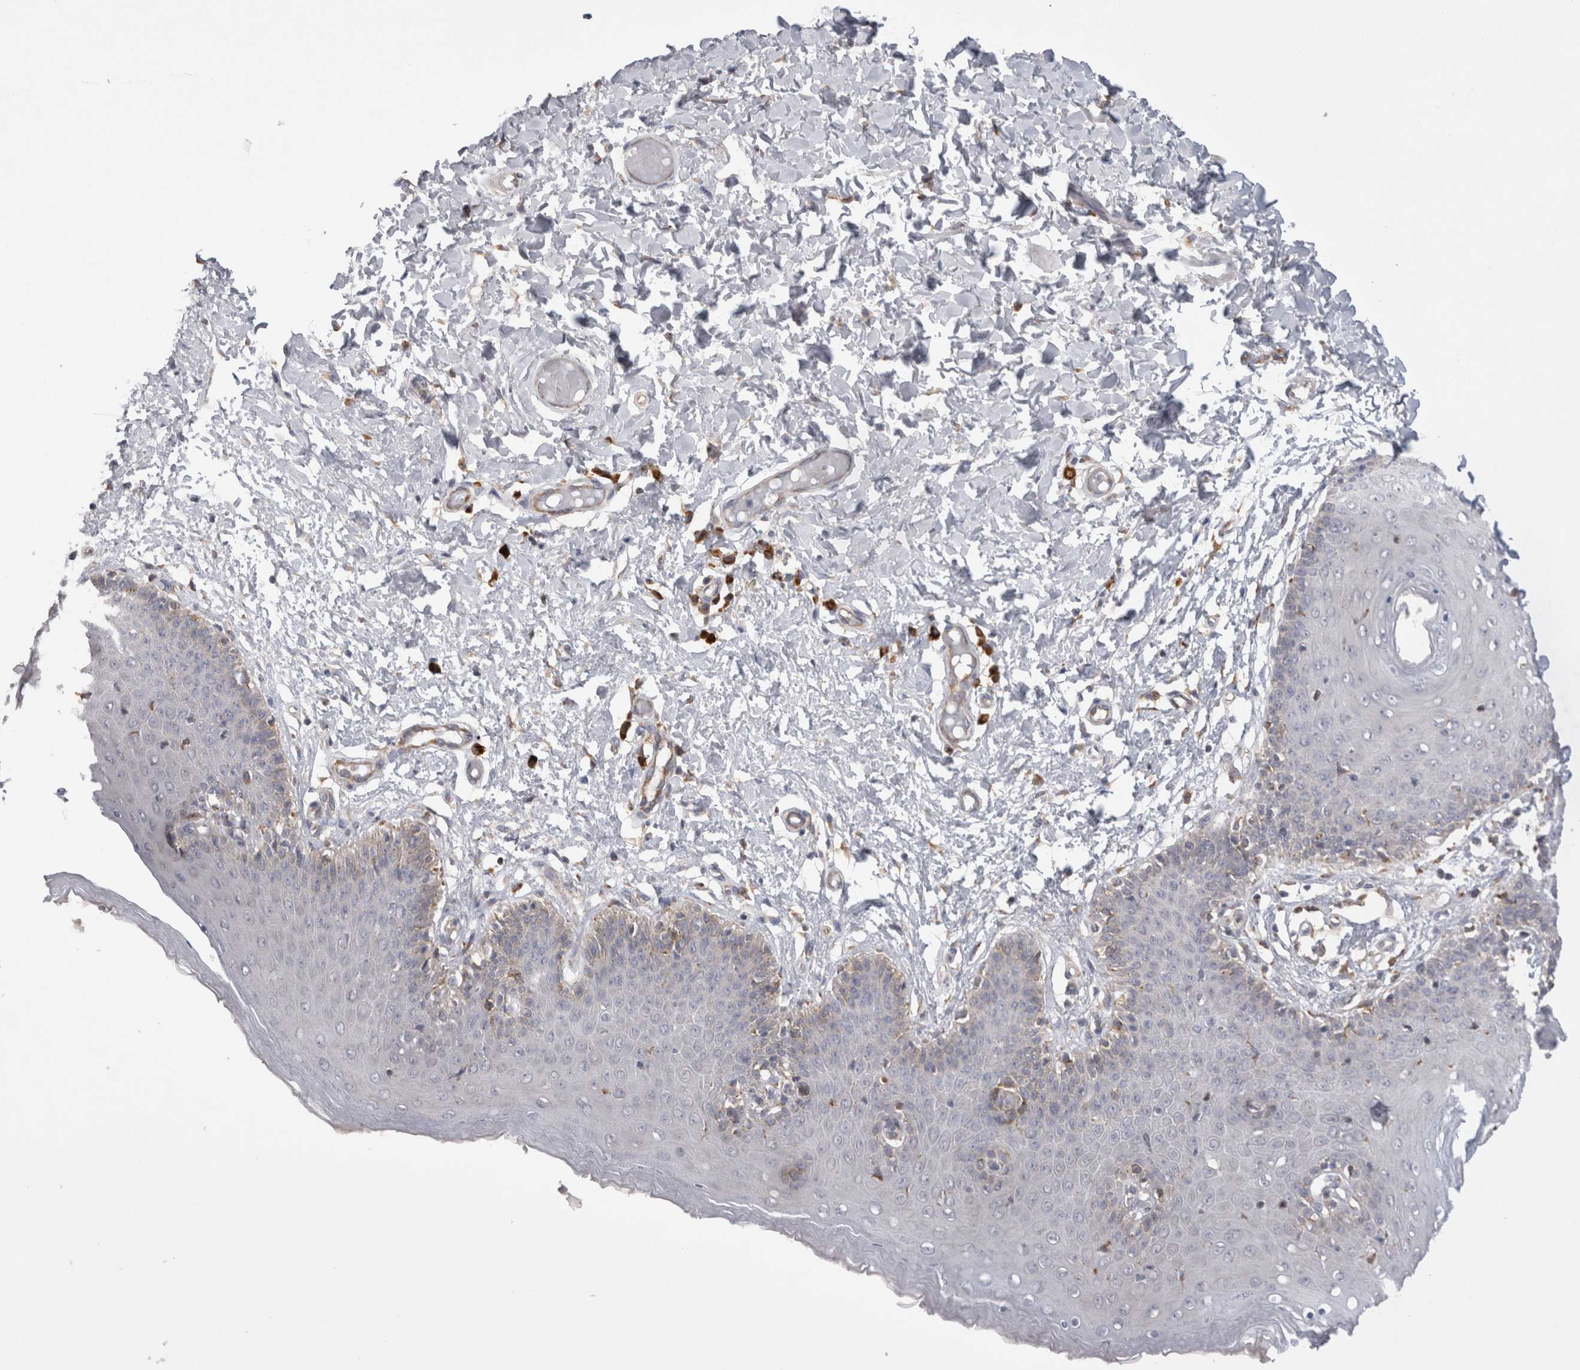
{"staining": {"intensity": "weak", "quantity": "<25%", "location": "cytoplasmic/membranous"}, "tissue": "skin", "cell_type": "Epidermal cells", "image_type": "normal", "snomed": [{"axis": "morphology", "description": "Normal tissue, NOS"}, {"axis": "topography", "description": "Vulva"}], "caption": "Immunohistochemical staining of benign human skin displays no significant staining in epidermal cells. The staining was performed using DAB (3,3'-diaminobenzidine) to visualize the protein expression in brown, while the nuclei were stained in blue with hematoxylin (Magnification: 20x).", "gene": "ZNF341", "patient": {"sex": "female", "age": 66}}